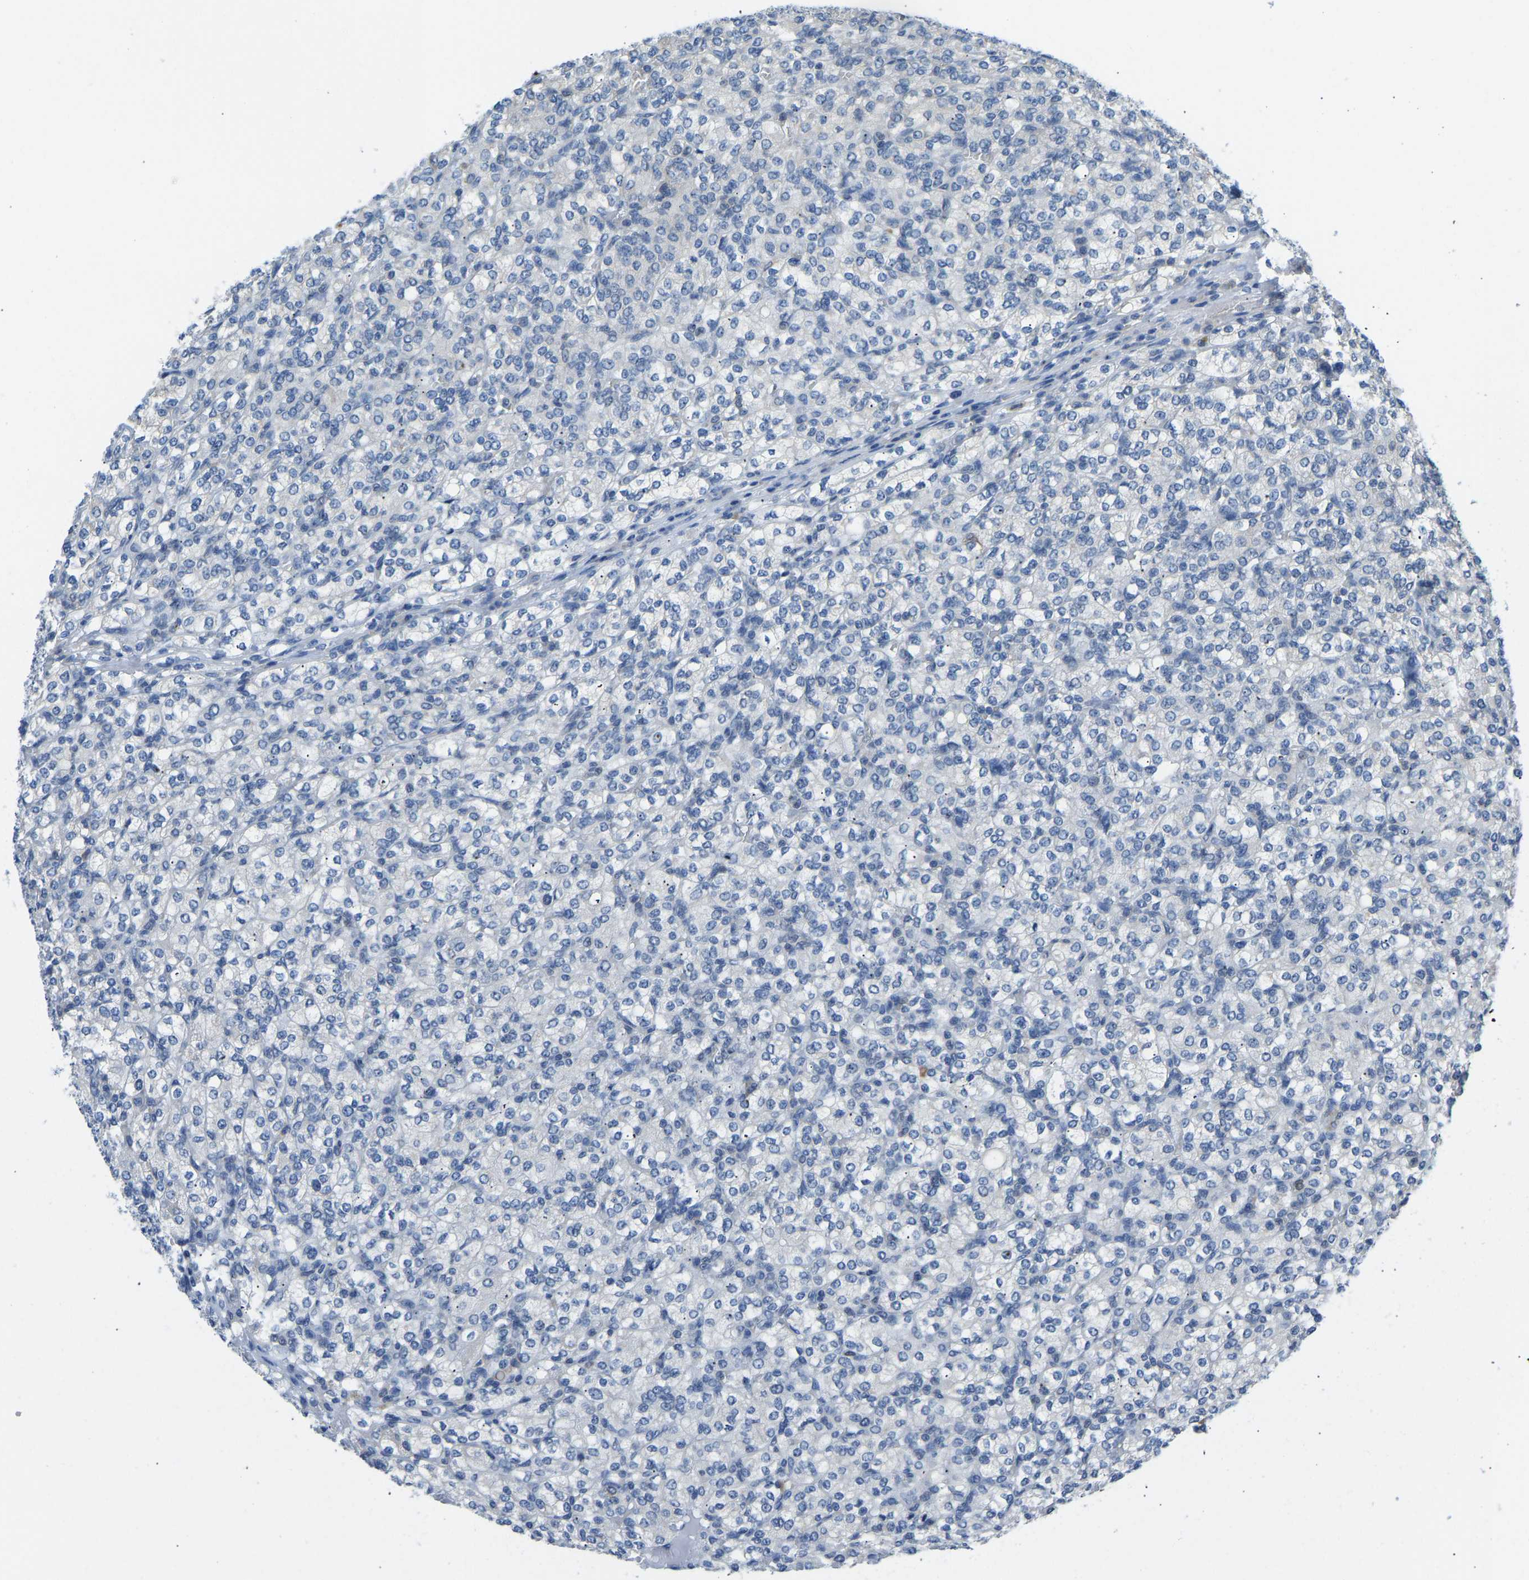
{"staining": {"intensity": "negative", "quantity": "none", "location": "none"}, "tissue": "renal cancer", "cell_type": "Tumor cells", "image_type": "cancer", "snomed": [{"axis": "morphology", "description": "Adenocarcinoma, NOS"}, {"axis": "topography", "description": "Kidney"}], "caption": "Immunohistochemistry (IHC) histopathology image of neoplastic tissue: human renal cancer (adenocarcinoma) stained with DAB (3,3'-diaminobenzidine) shows no significant protein positivity in tumor cells.", "gene": "VRK1", "patient": {"sex": "male", "age": 77}}